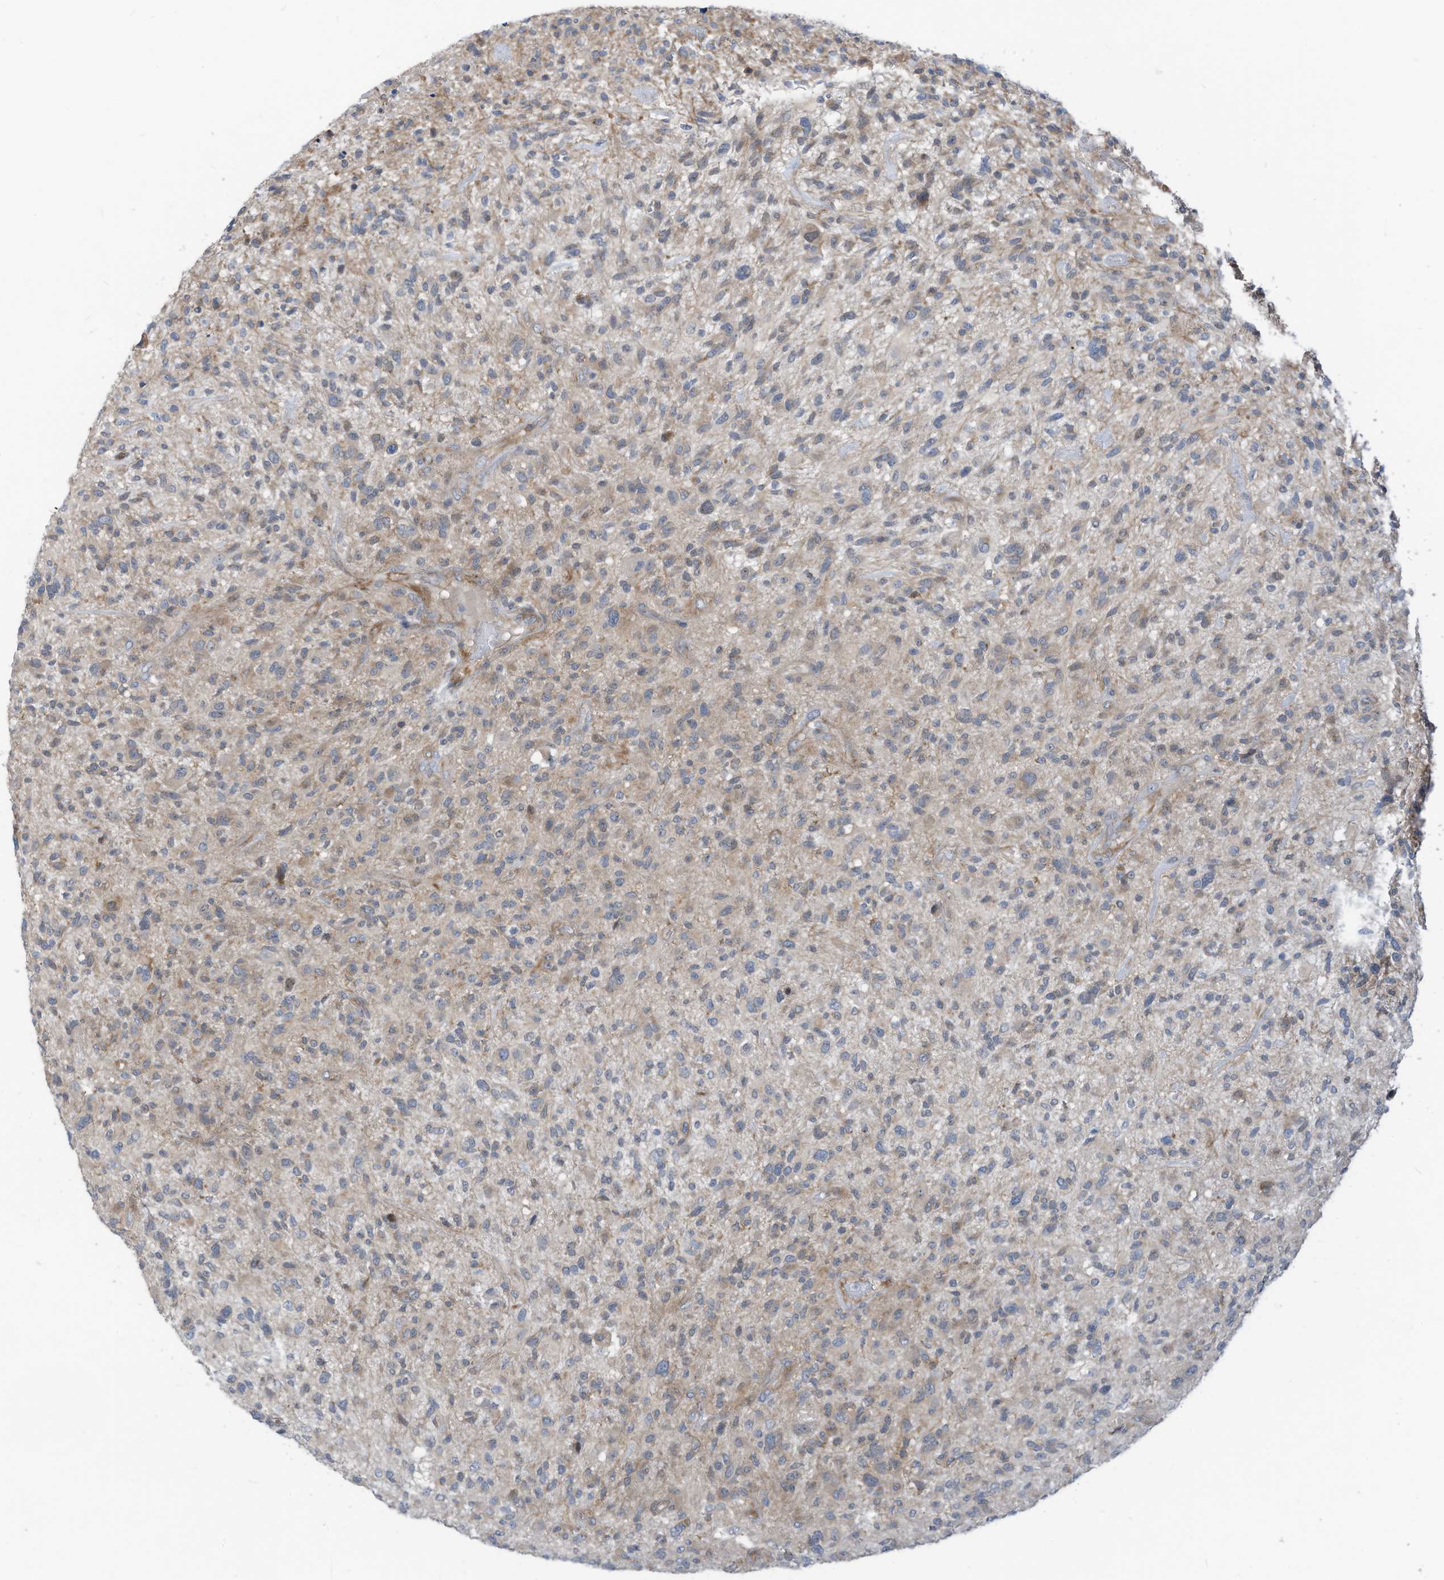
{"staining": {"intensity": "weak", "quantity": "<25%", "location": "cytoplasmic/membranous"}, "tissue": "glioma", "cell_type": "Tumor cells", "image_type": "cancer", "snomed": [{"axis": "morphology", "description": "Glioma, malignant, High grade"}, {"axis": "topography", "description": "Brain"}], "caption": "Glioma stained for a protein using immunohistochemistry exhibits no staining tumor cells.", "gene": "GPATCH3", "patient": {"sex": "male", "age": 47}}